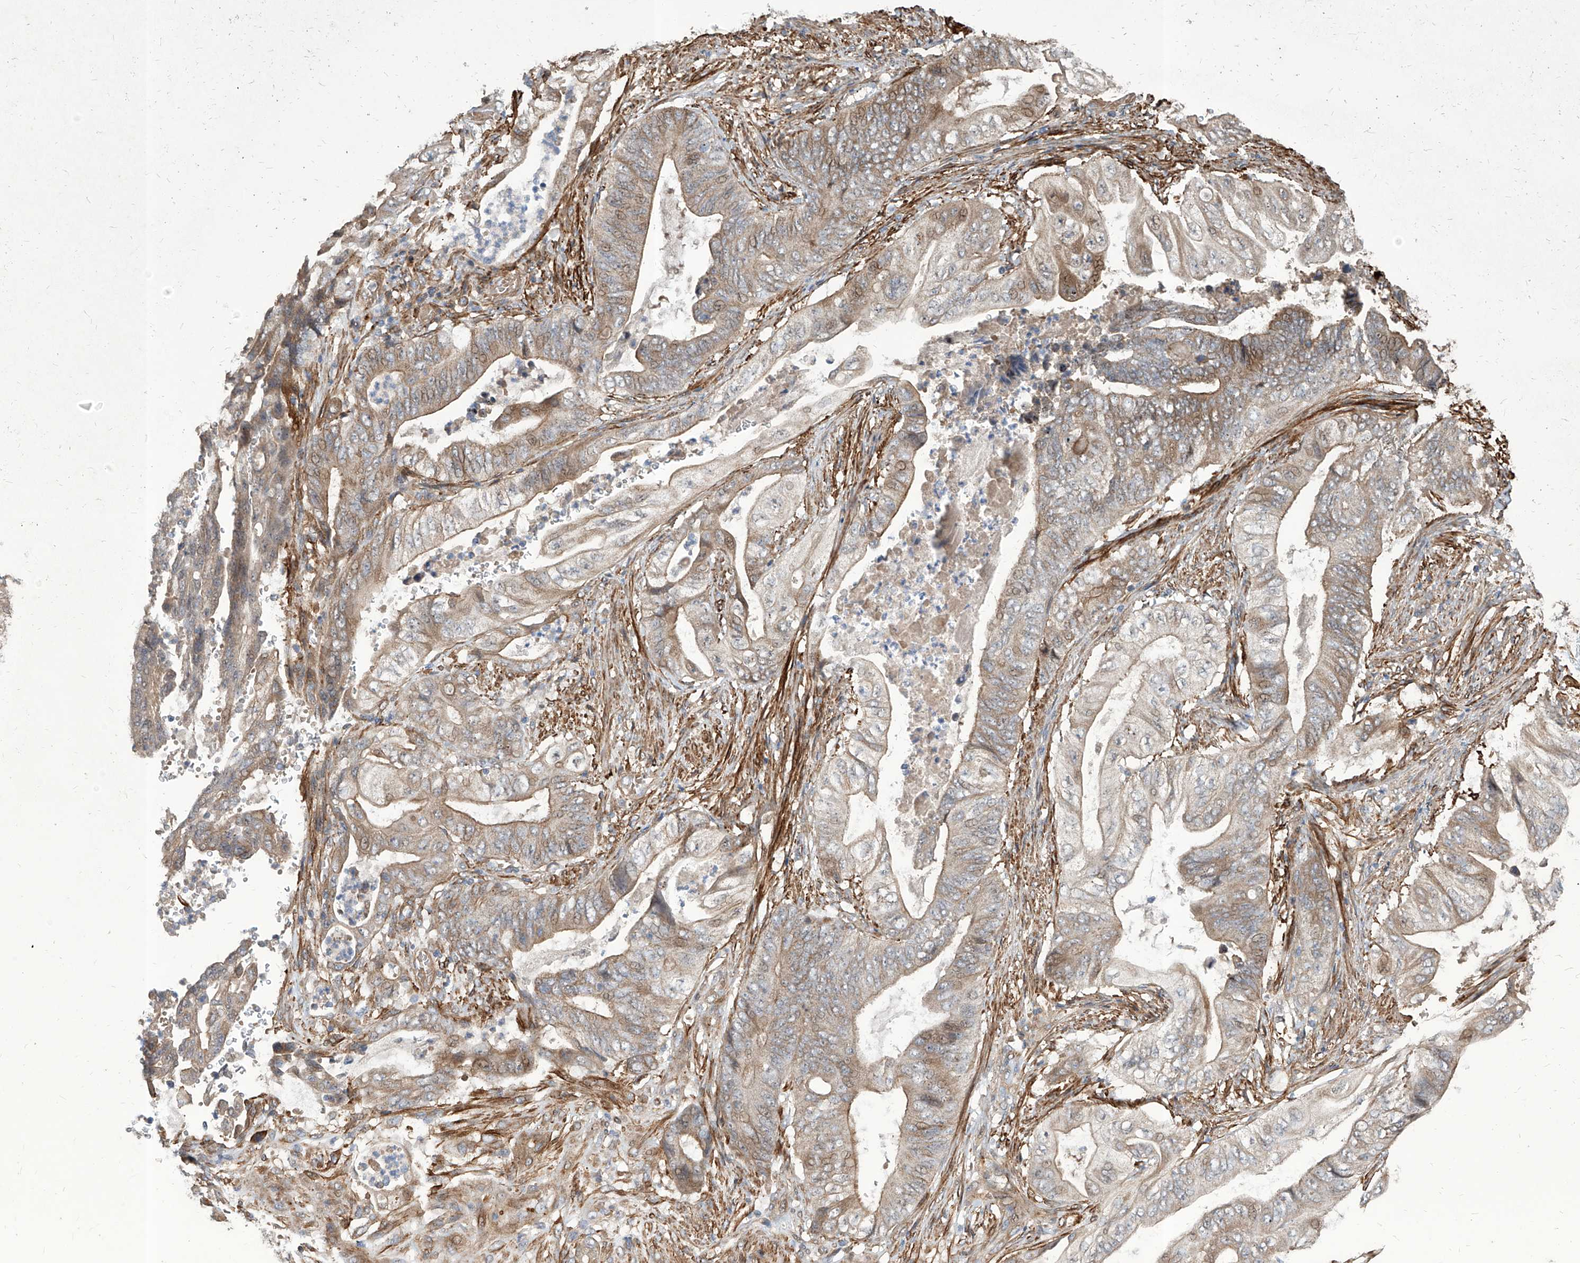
{"staining": {"intensity": "moderate", "quantity": ">75%", "location": "cytoplasmic/membranous"}, "tissue": "stomach cancer", "cell_type": "Tumor cells", "image_type": "cancer", "snomed": [{"axis": "morphology", "description": "Adenocarcinoma, NOS"}, {"axis": "topography", "description": "Stomach"}], "caption": "Adenocarcinoma (stomach) stained for a protein (brown) shows moderate cytoplasmic/membranous positive expression in about >75% of tumor cells.", "gene": "FAM83B", "patient": {"sex": "female", "age": 73}}